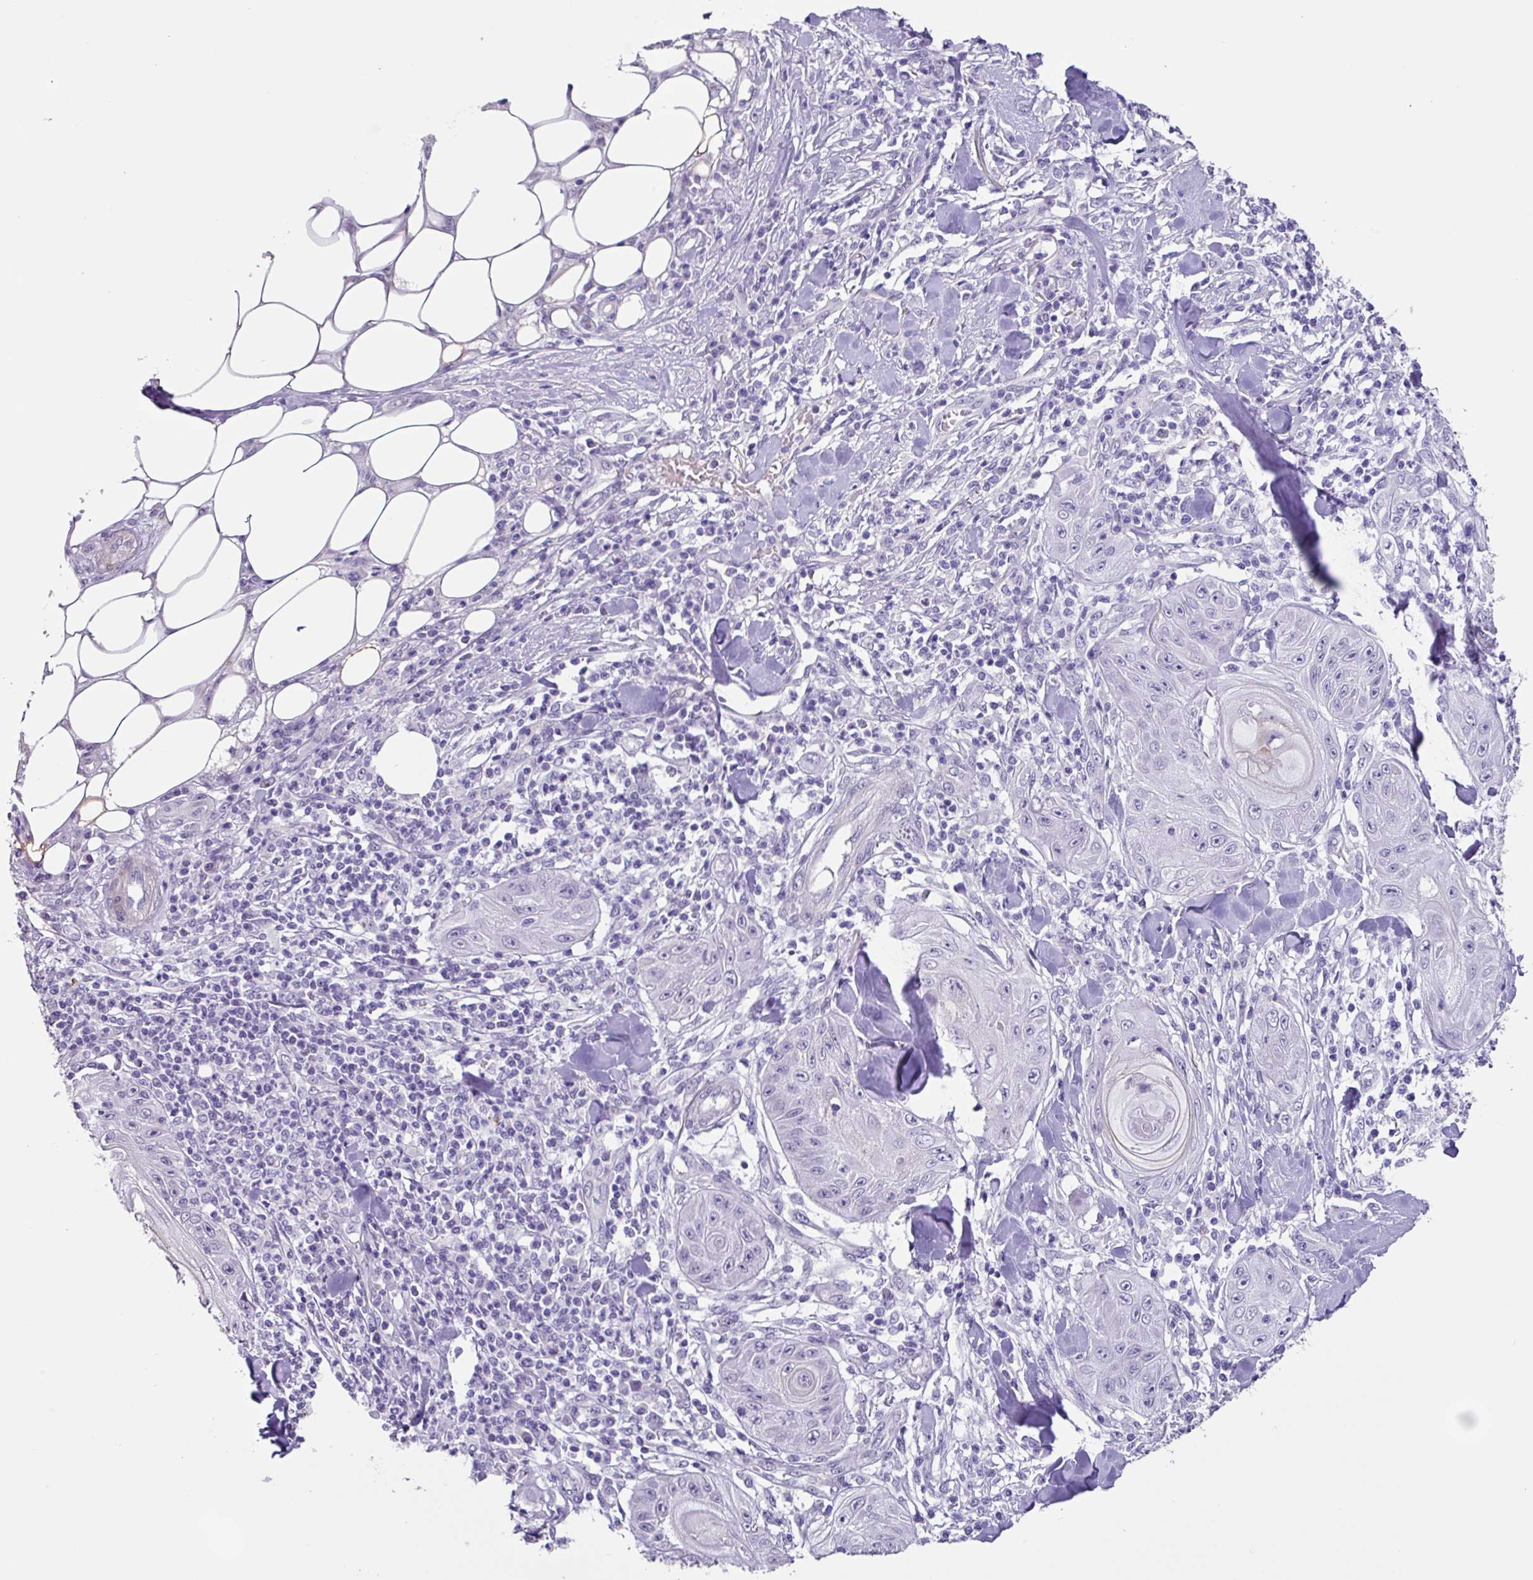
{"staining": {"intensity": "negative", "quantity": "none", "location": "none"}, "tissue": "skin cancer", "cell_type": "Tumor cells", "image_type": "cancer", "snomed": [{"axis": "morphology", "description": "Squamous cell carcinoma, NOS"}, {"axis": "topography", "description": "Skin"}], "caption": "Human skin squamous cell carcinoma stained for a protein using IHC demonstrates no positivity in tumor cells.", "gene": "OTX1", "patient": {"sex": "female", "age": 78}}